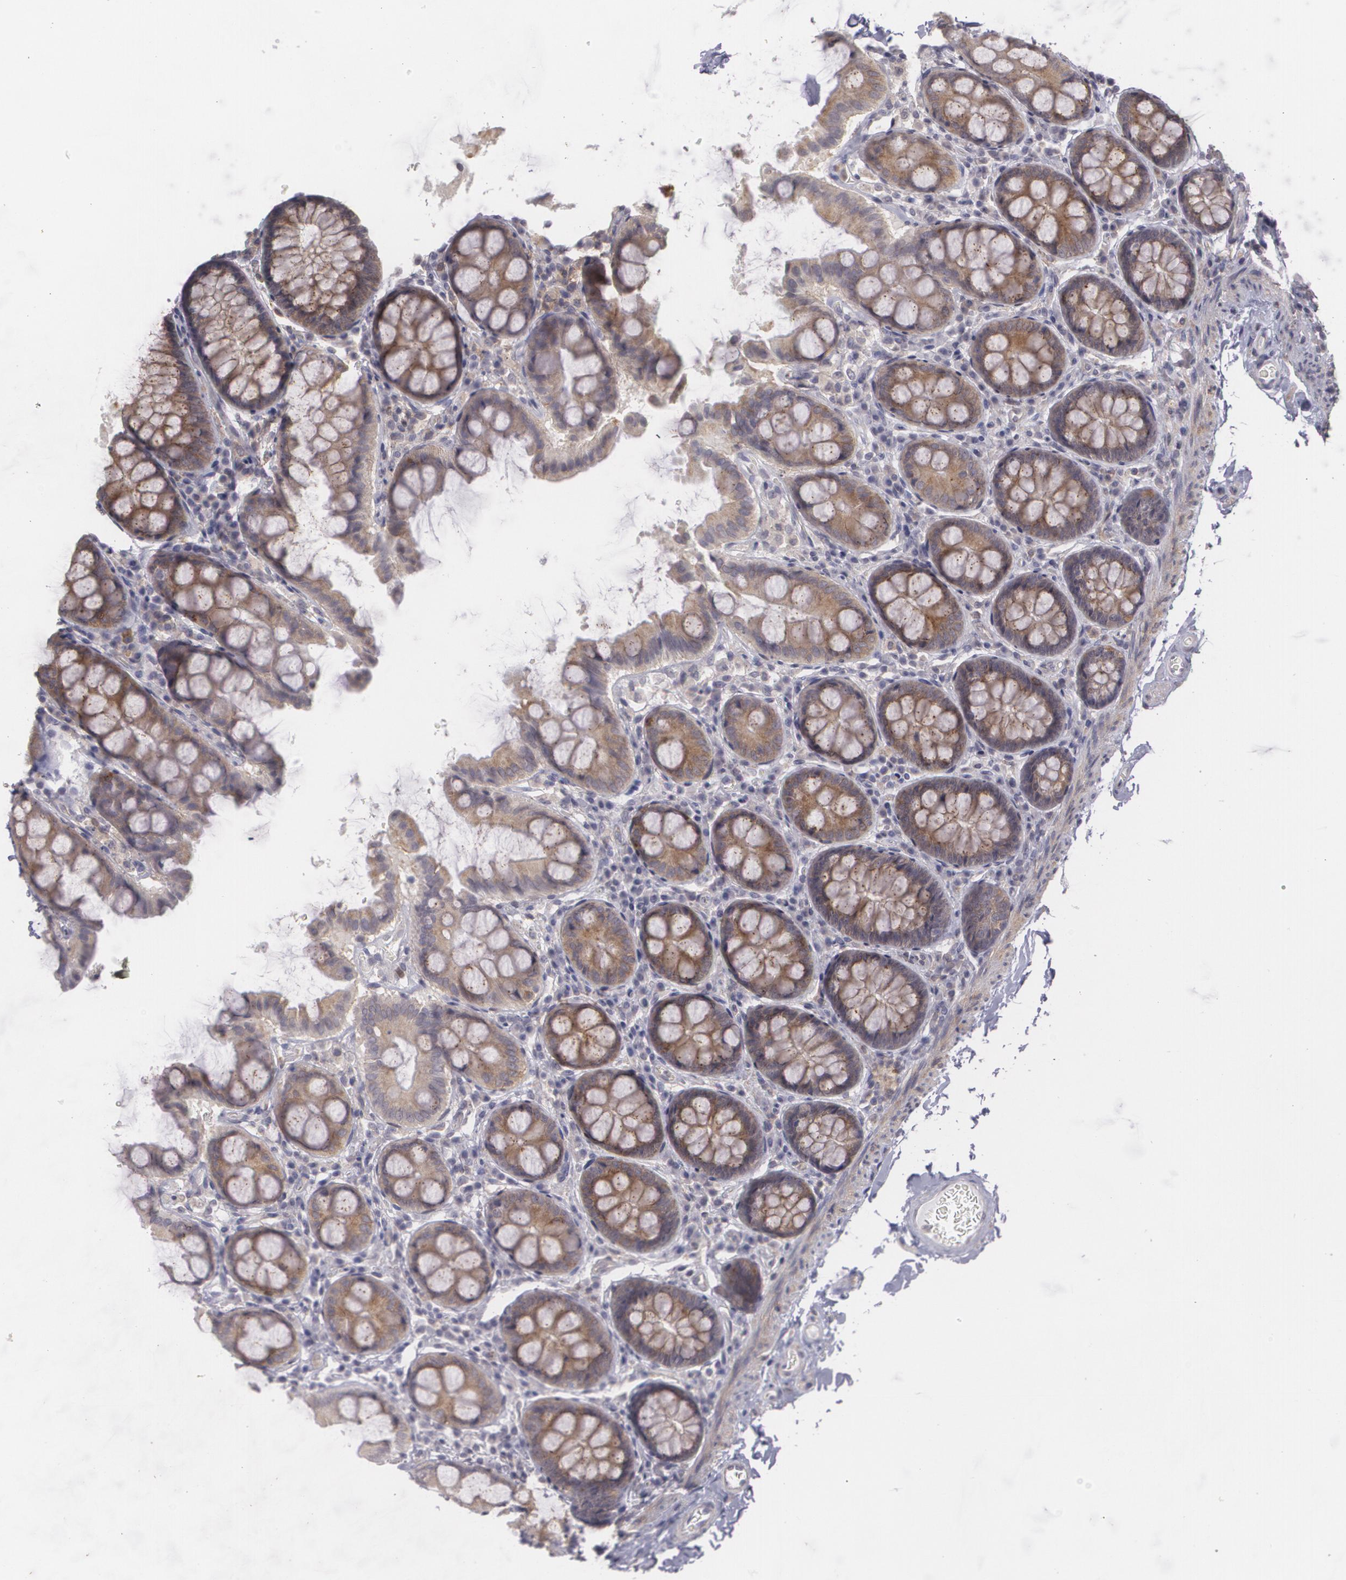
{"staining": {"intensity": "negative", "quantity": "none", "location": "none"}, "tissue": "colon", "cell_type": "Endothelial cells", "image_type": "normal", "snomed": [{"axis": "morphology", "description": "Normal tissue, NOS"}, {"axis": "topography", "description": "Colon"}], "caption": "Endothelial cells are negative for brown protein staining in benign colon. (Brightfield microscopy of DAB IHC at high magnification).", "gene": "BIN1", "patient": {"sex": "female", "age": 61}}